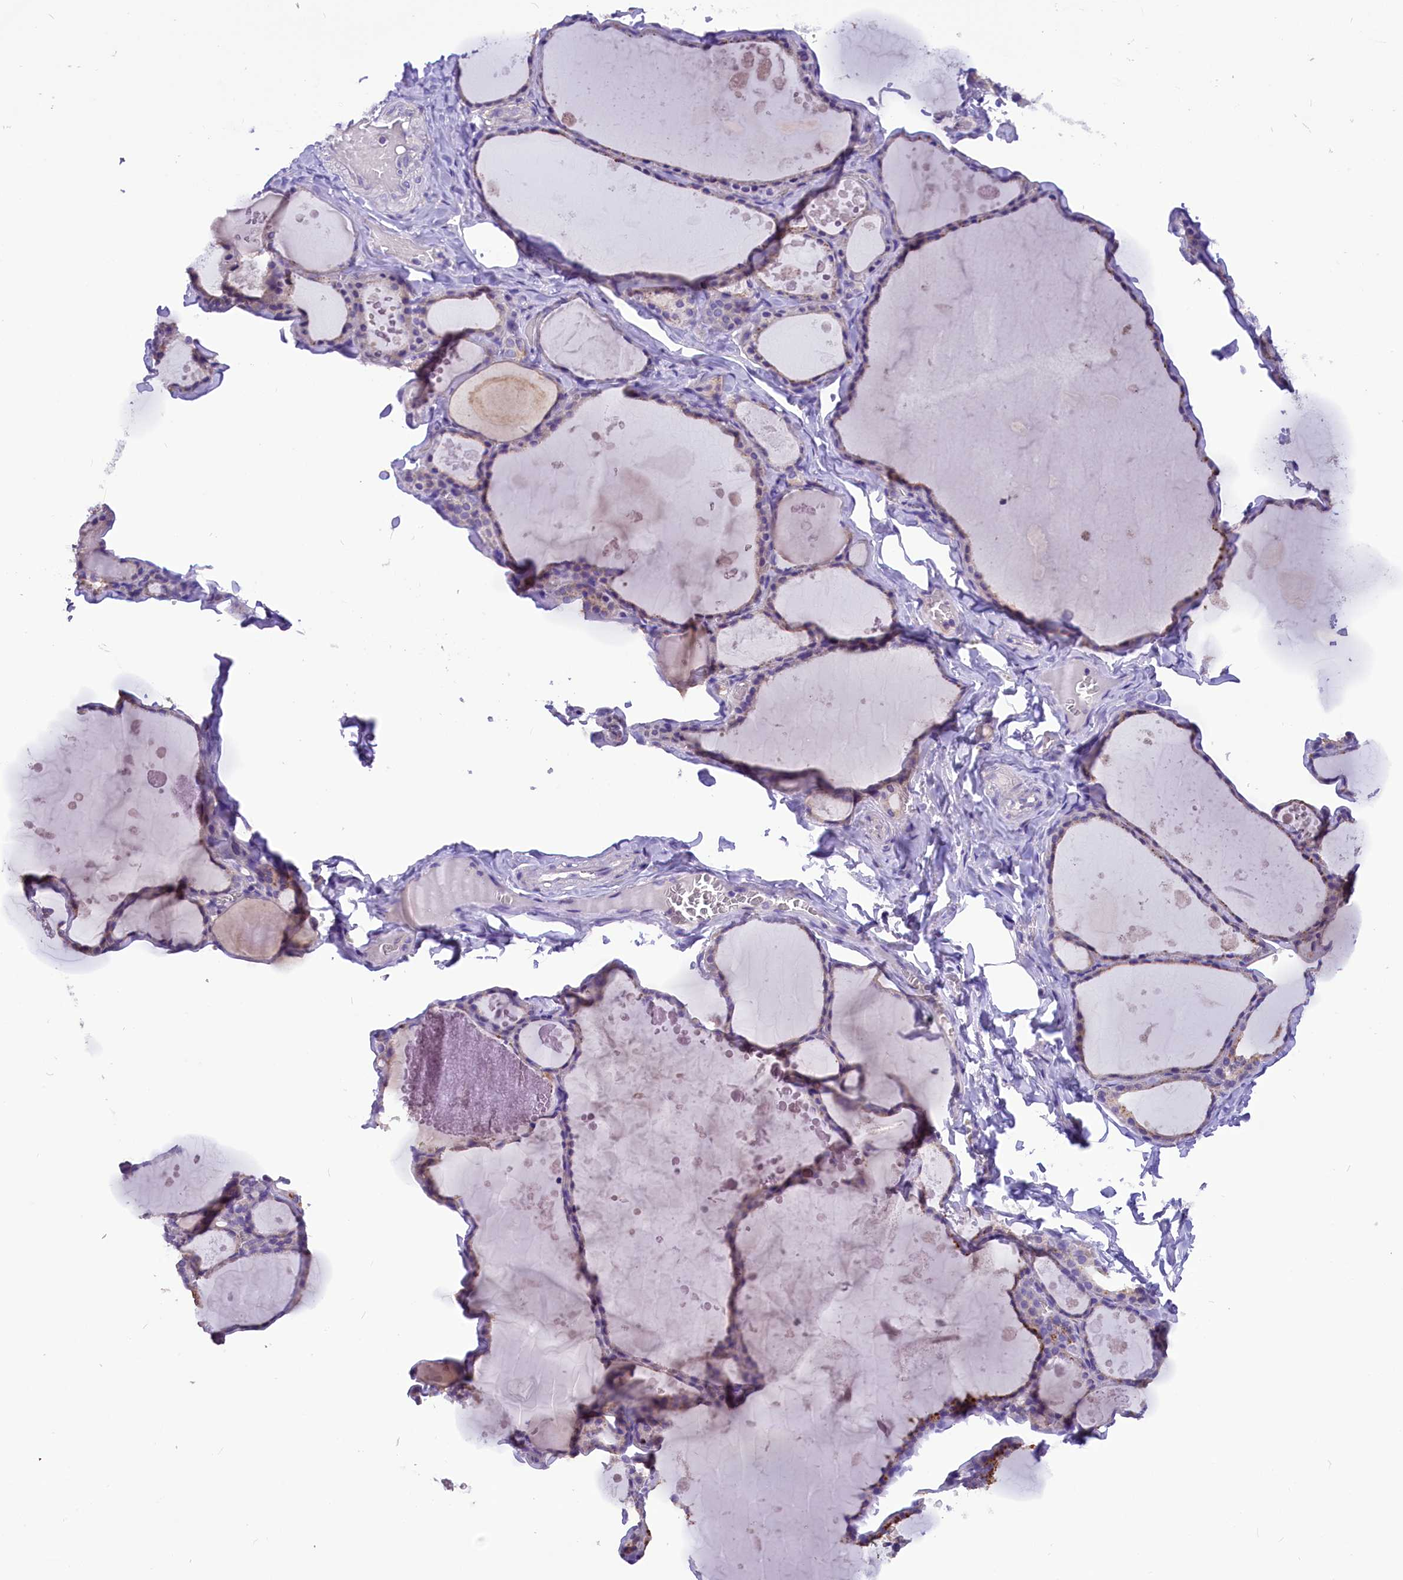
{"staining": {"intensity": "weak", "quantity": "25%-75%", "location": "cytoplasmic/membranous"}, "tissue": "thyroid gland", "cell_type": "Glandular cells", "image_type": "normal", "snomed": [{"axis": "morphology", "description": "Normal tissue, NOS"}, {"axis": "topography", "description": "Thyroid gland"}], "caption": "IHC (DAB (3,3'-diaminobenzidine)) staining of benign human thyroid gland exhibits weak cytoplasmic/membranous protein positivity in about 25%-75% of glandular cells. The staining was performed using DAB (3,3'-diaminobenzidine), with brown indicating positive protein expression. Nuclei are stained blue with hematoxylin.", "gene": "AP3B2", "patient": {"sex": "male", "age": 56}}